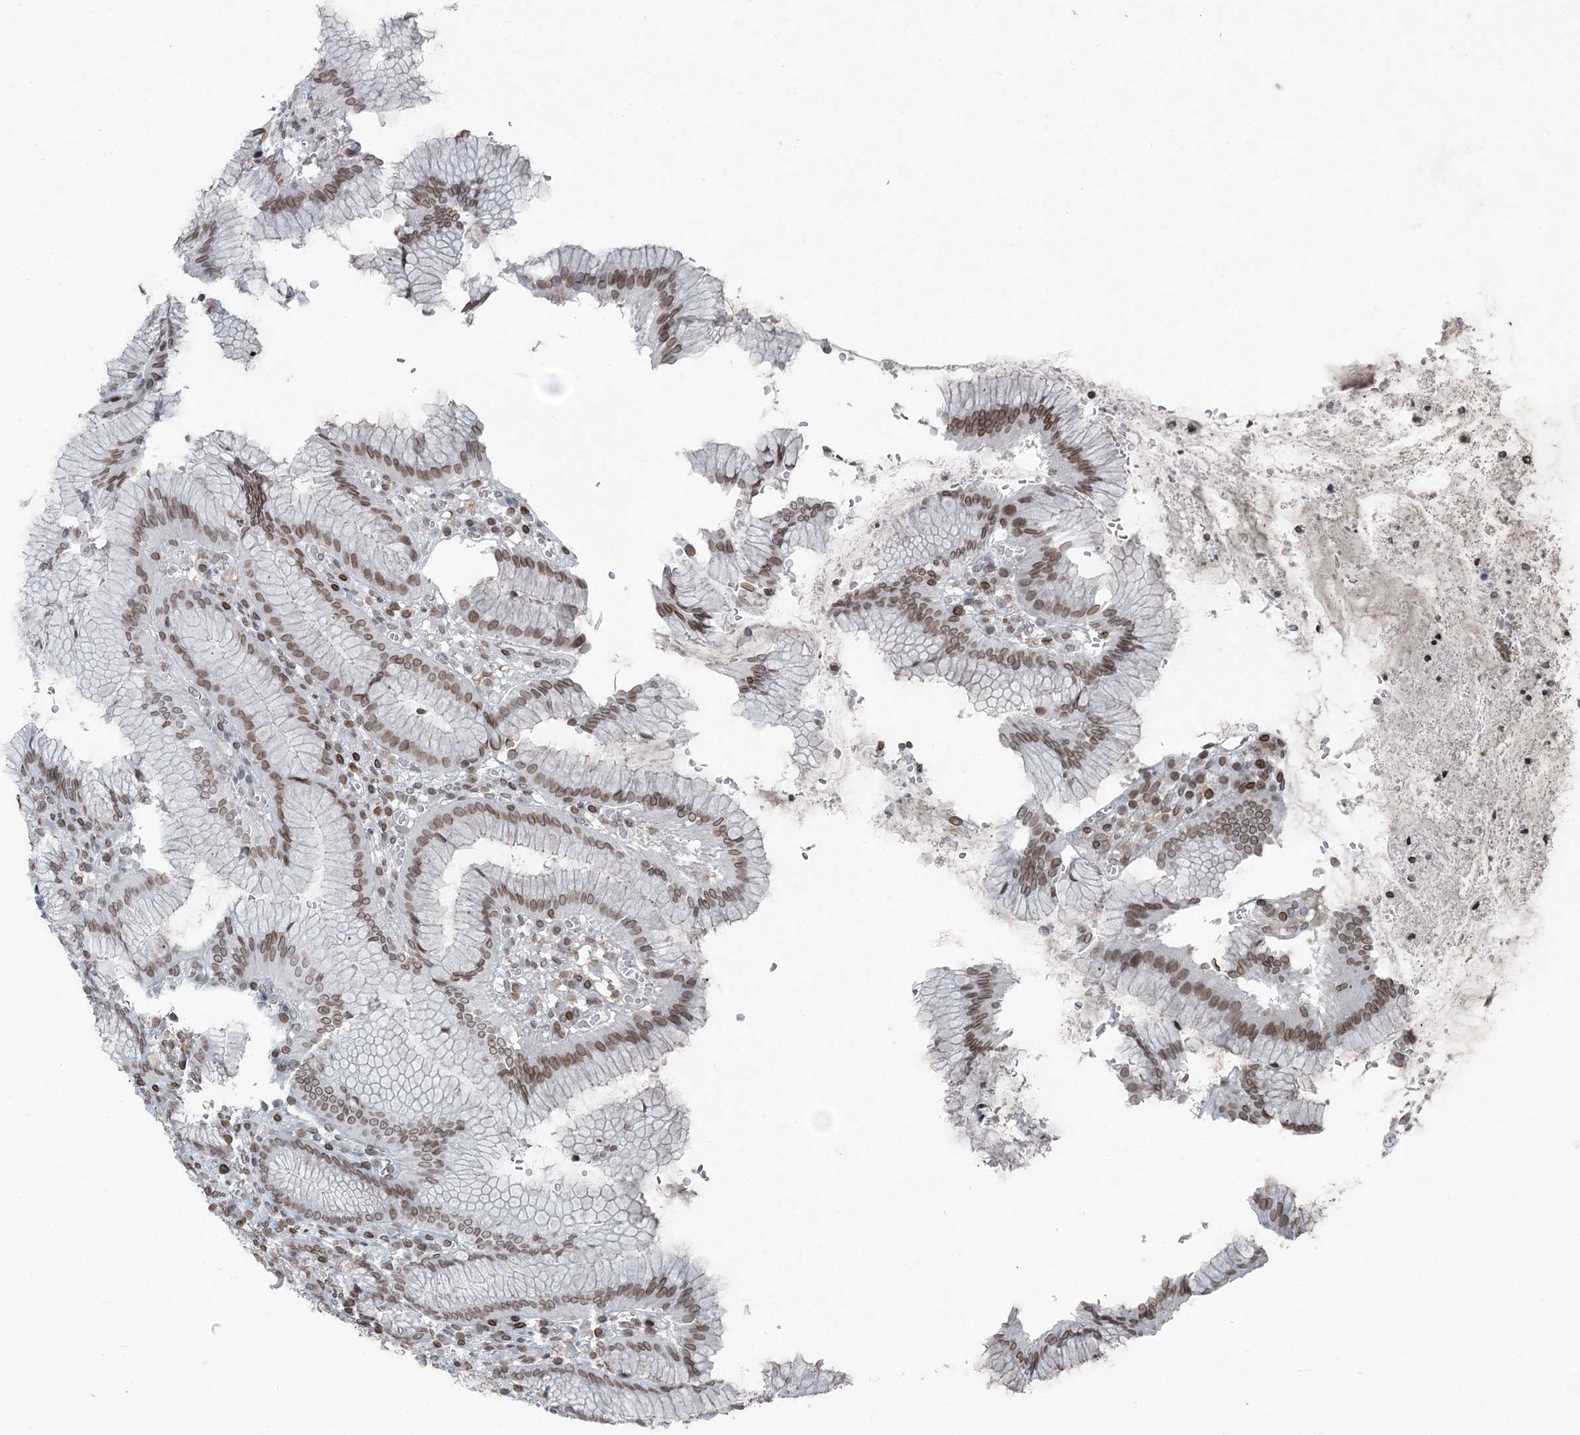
{"staining": {"intensity": "moderate", "quantity": ">75%", "location": "cytoplasmic/membranous,nuclear"}, "tissue": "stomach", "cell_type": "Glandular cells", "image_type": "normal", "snomed": [{"axis": "morphology", "description": "Normal tissue, NOS"}, {"axis": "topography", "description": "Stomach"}], "caption": "Normal stomach was stained to show a protein in brown. There is medium levels of moderate cytoplasmic/membranous,nuclear staining in about >75% of glandular cells.", "gene": "GJD4", "patient": {"sex": "male", "age": 55}}